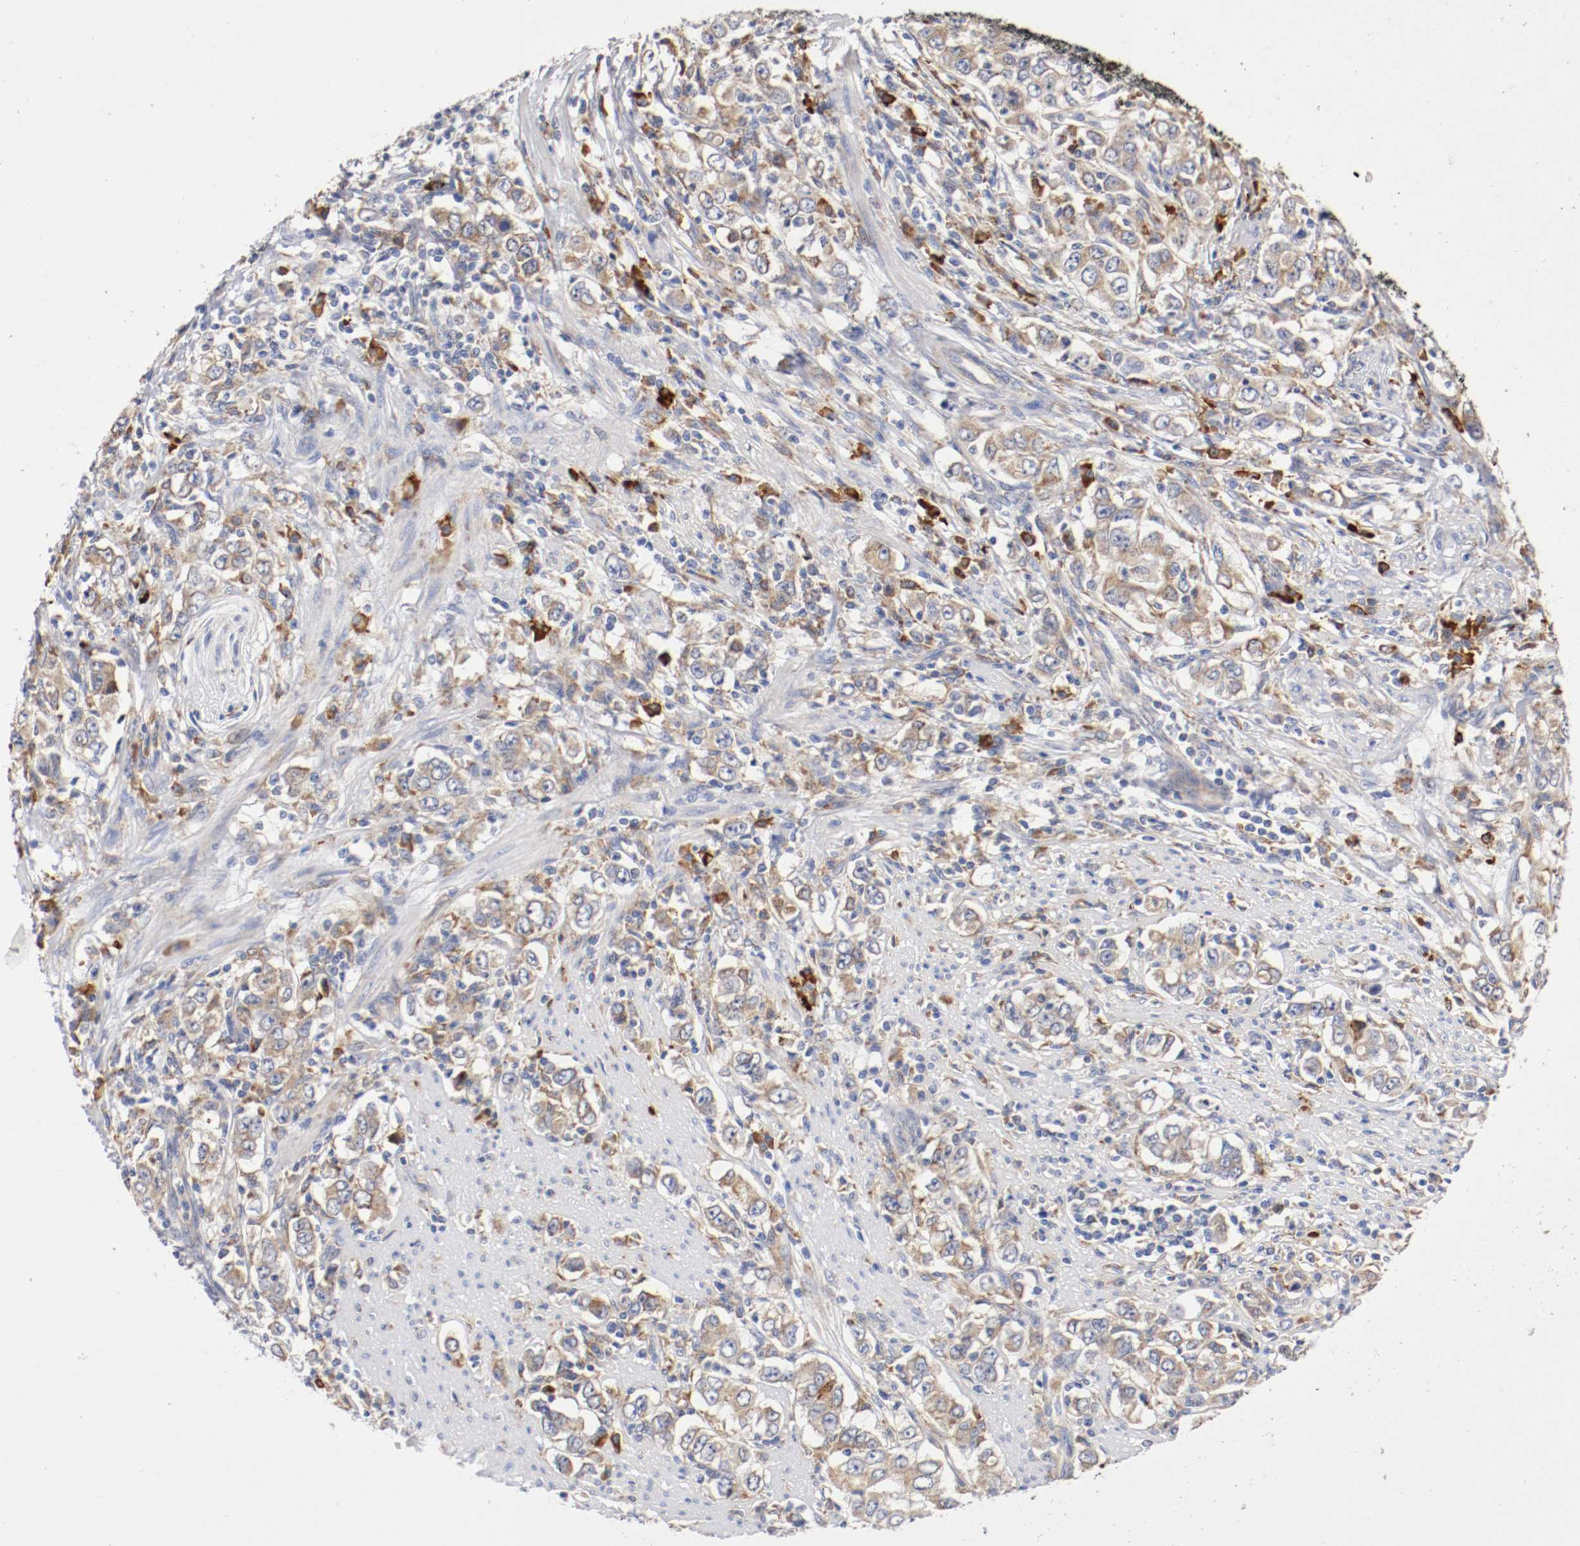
{"staining": {"intensity": "moderate", "quantity": ">75%", "location": "cytoplasmic/membranous"}, "tissue": "stomach cancer", "cell_type": "Tumor cells", "image_type": "cancer", "snomed": [{"axis": "morphology", "description": "Adenocarcinoma, NOS"}, {"axis": "topography", "description": "Stomach, lower"}], "caption": "Immunohistochemical staining of stomach cancer (adenocarcinoma) demonstrates medium levels of moderate cytoplasmic/membranous protein positivity in about >75% of tumor cells.", "gene": "TRAF2", "patient": {"sex": "female", "age": 72}}